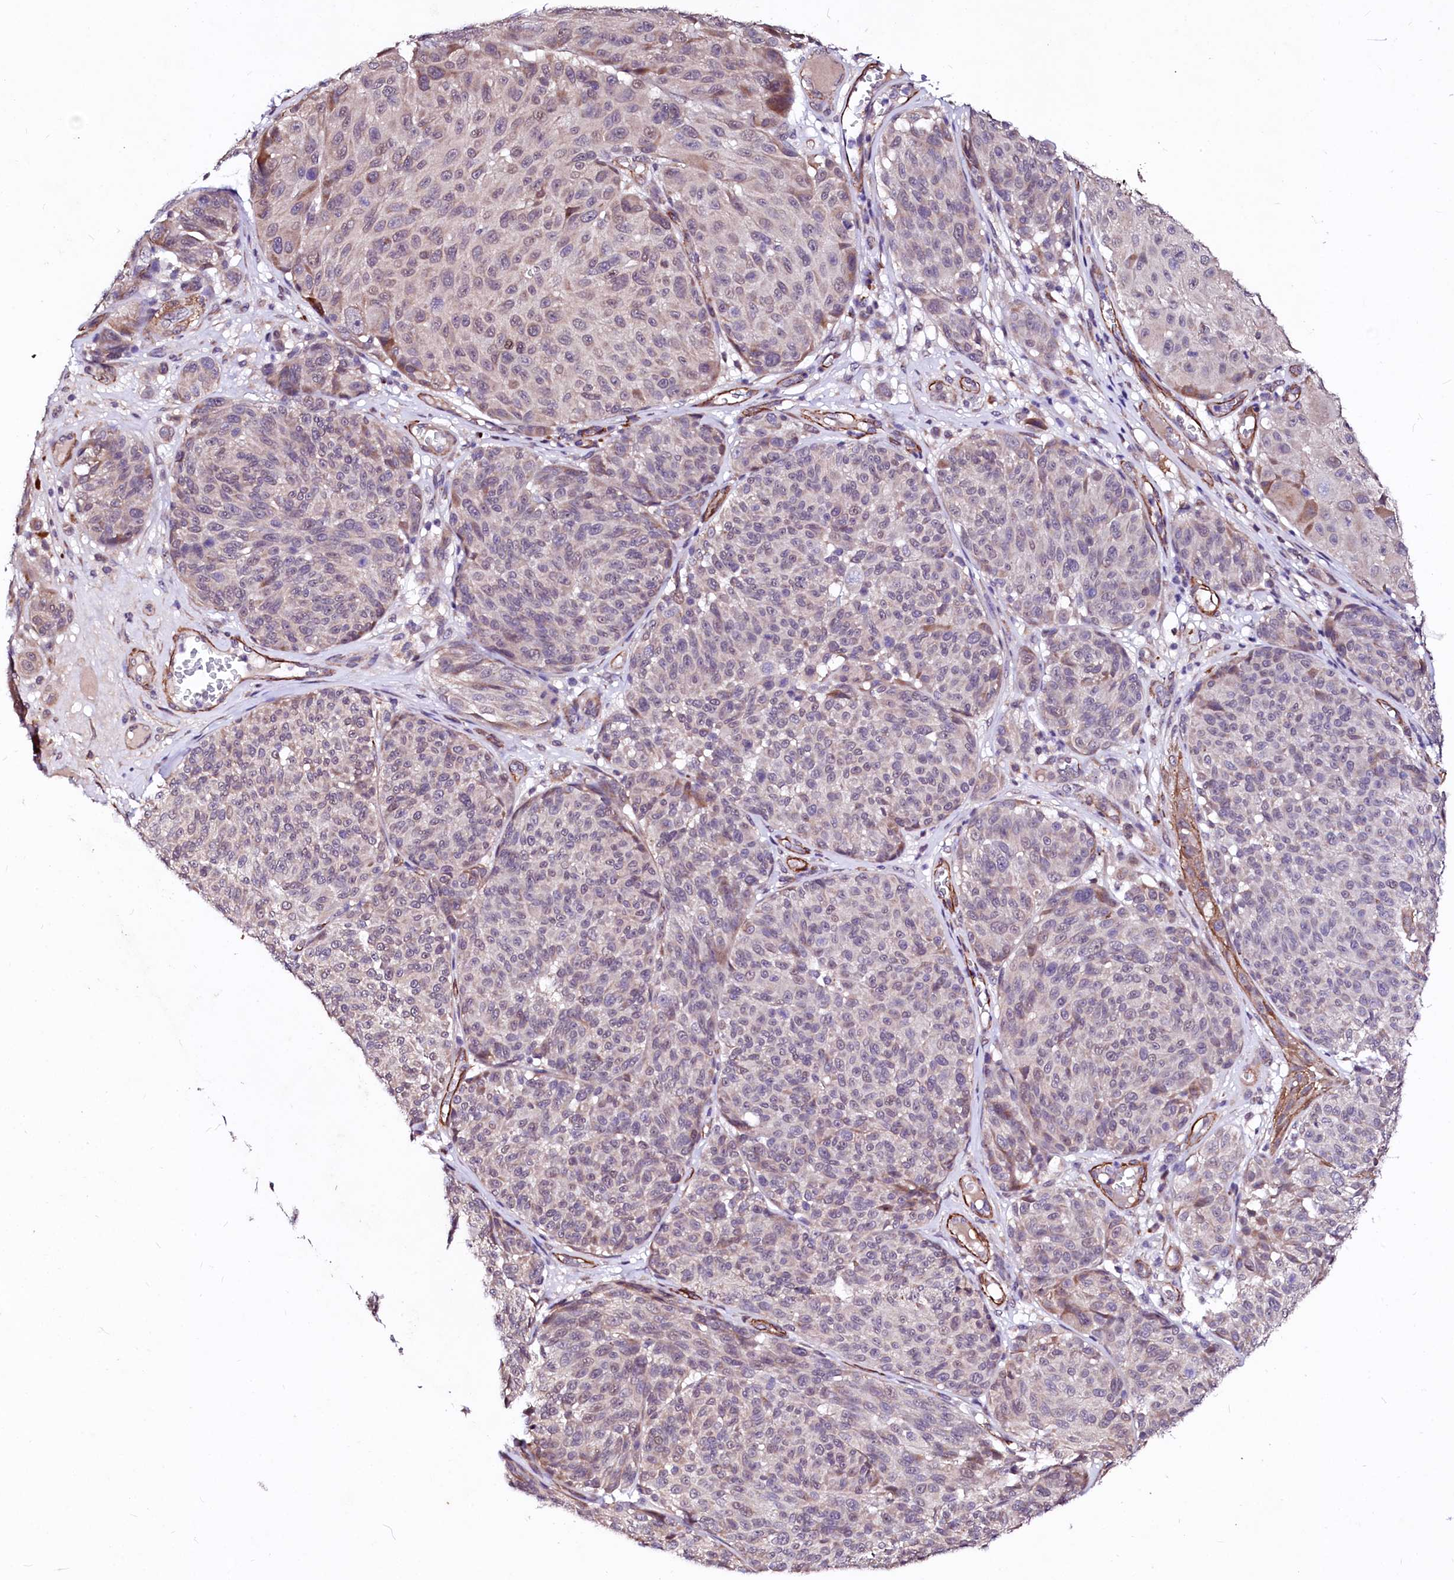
{"staining": {"intensity": "weak", "quantity": "<25%", "location": "nuclear"}, "tissue": "melanoma", "cell_type": "Tumor cells", "image_type": "cancer", "snomed": [{"axis": "morphology", "description": "Malignant melanoma, NOS"}, {"axis": "topography", "description": "Skin"}], "caption": "Immunohistochemistry micrograph of human malignant melanoma stained for a protein (brown), which exhibits no expression in tumor cells. Nuclei are stained in blue.", "gene": "GPR176", "patient": {"sex": "male", "age": 83}}